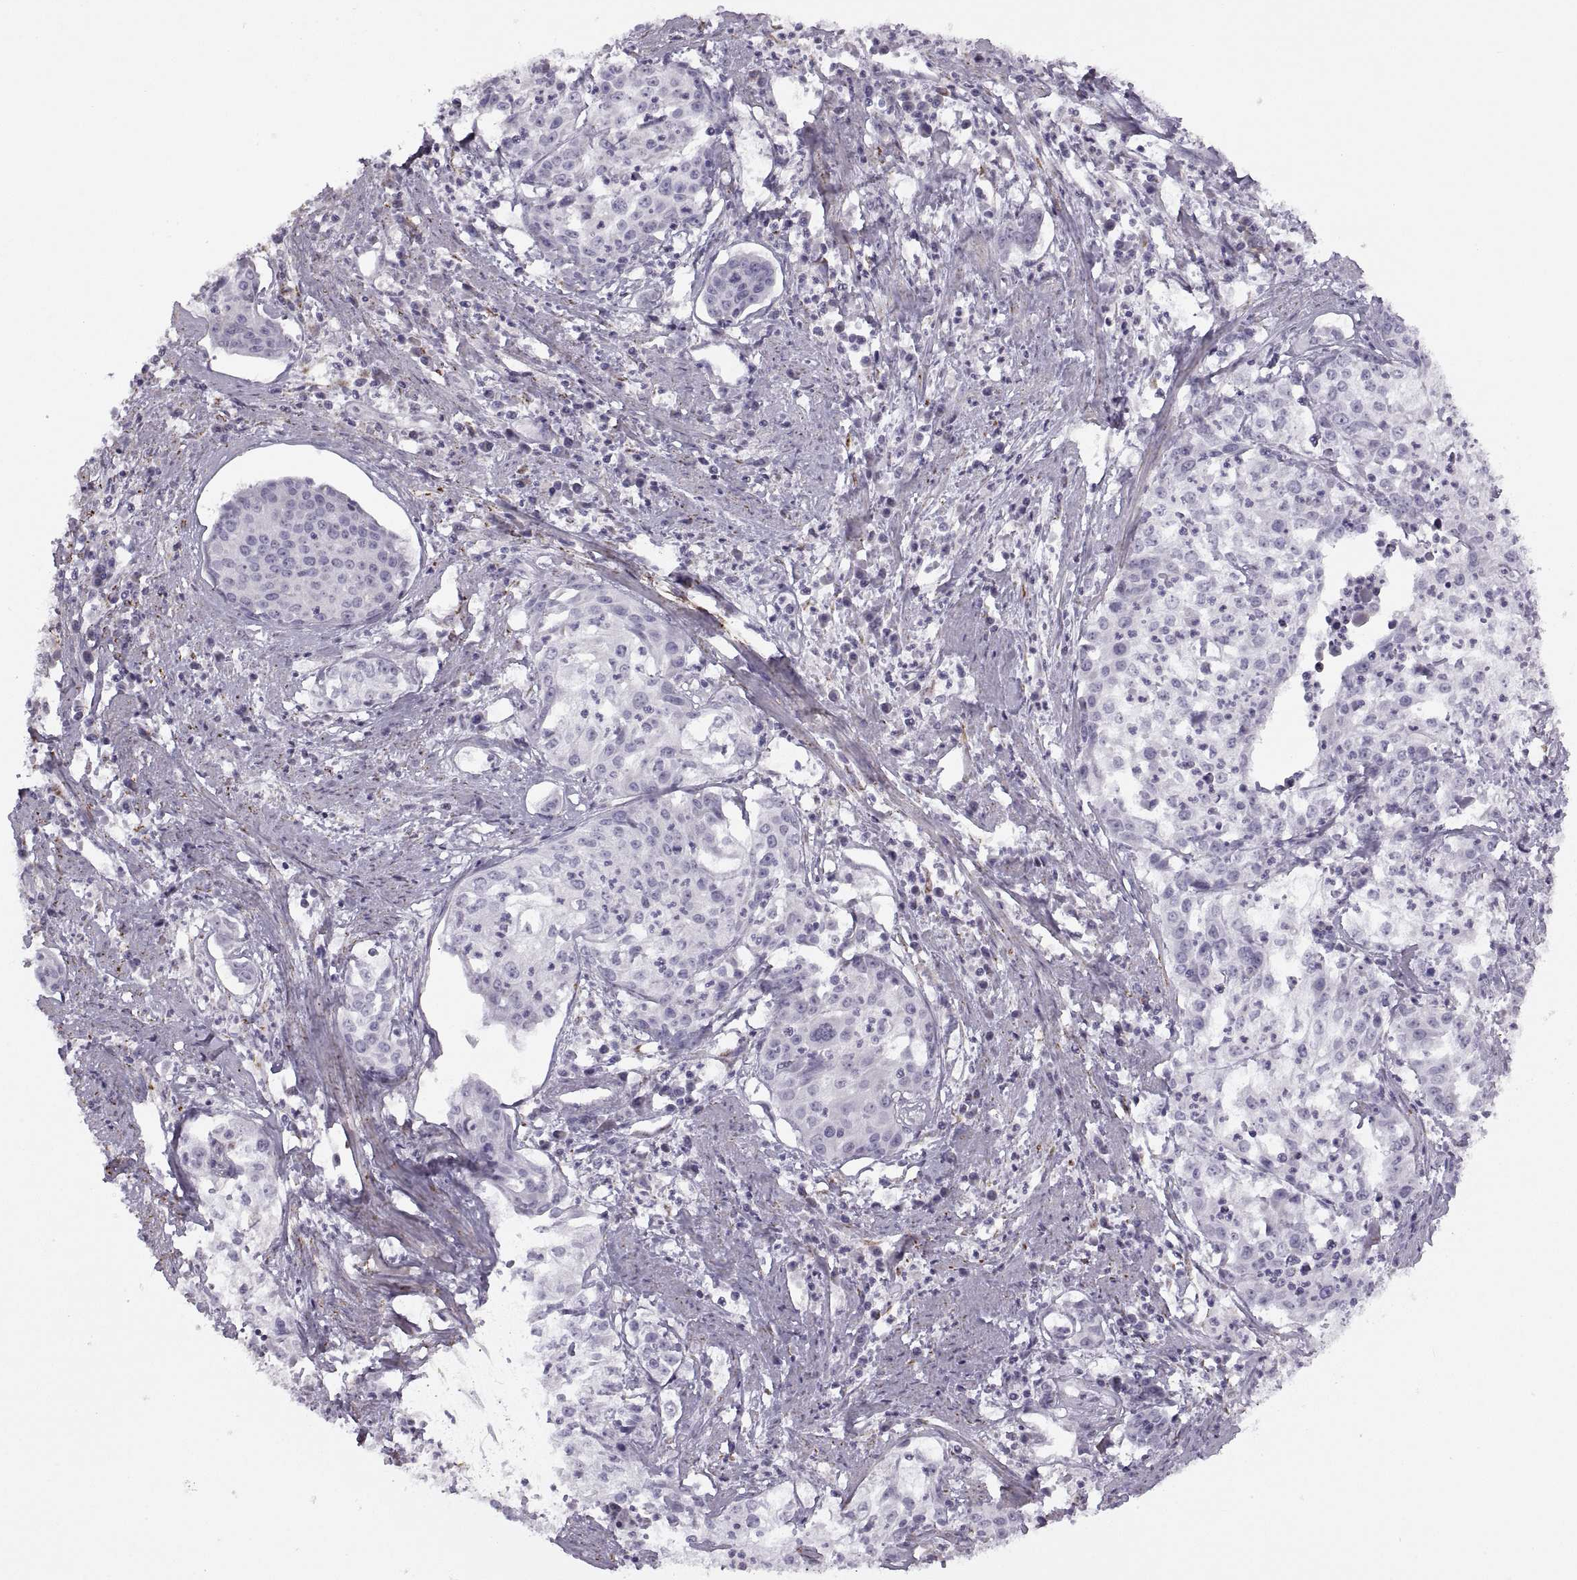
{"staining": {"intensity": "negative", "quantity": "none", "location": "none"}, "tissue": "cervical cancer", "cell_type": "Tumor cells", "image_type": "cancer", "snomed": [{"axis": "morphology", "description": "Squamous cell carcinoma, NOS"}, {"axis": "topography", "description": "Cervix"}], "caption": "An IHC image of cervical squamous cell carcinoma is shown. There is no staining in tumor cells of cervical squamous cell carcinoma.", "gene": "PIERCE1", "patient": {"sex": "female", "age": 39}}